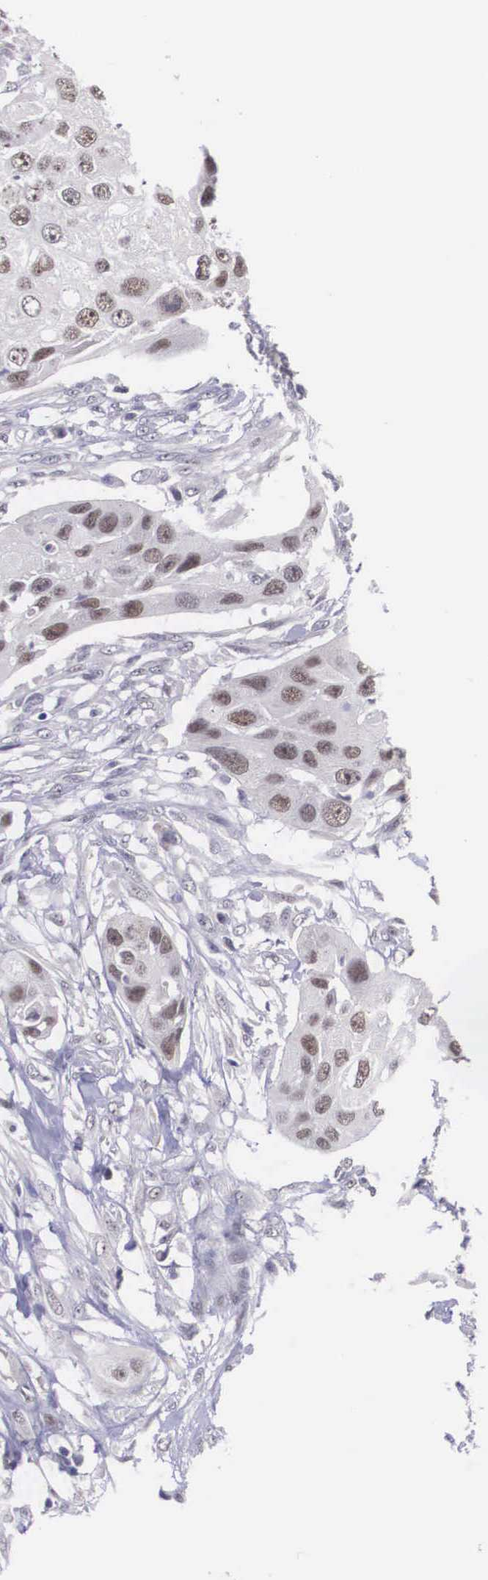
{"staining": {"intensity": "weak", "quantity": "25%-75%", "location": "nuclear"}, "tissue": "urothelial cancer", "cell_type": "Tumor cells", "image_type": "cancer", "snomed": [{"axis": "morphology", "description": "Urothelial carcinoma, High grade"}, {"axis": "topography", "description": "Urinary bladder"}], "caption": "This is a photomicrograph of IHC staining of urothelial carcinoma (high-grade), which shows weak staining in the nuclear of tumor cells.", "gene": "ZNF275", "patient": {"sex": "male", "age": 55}}